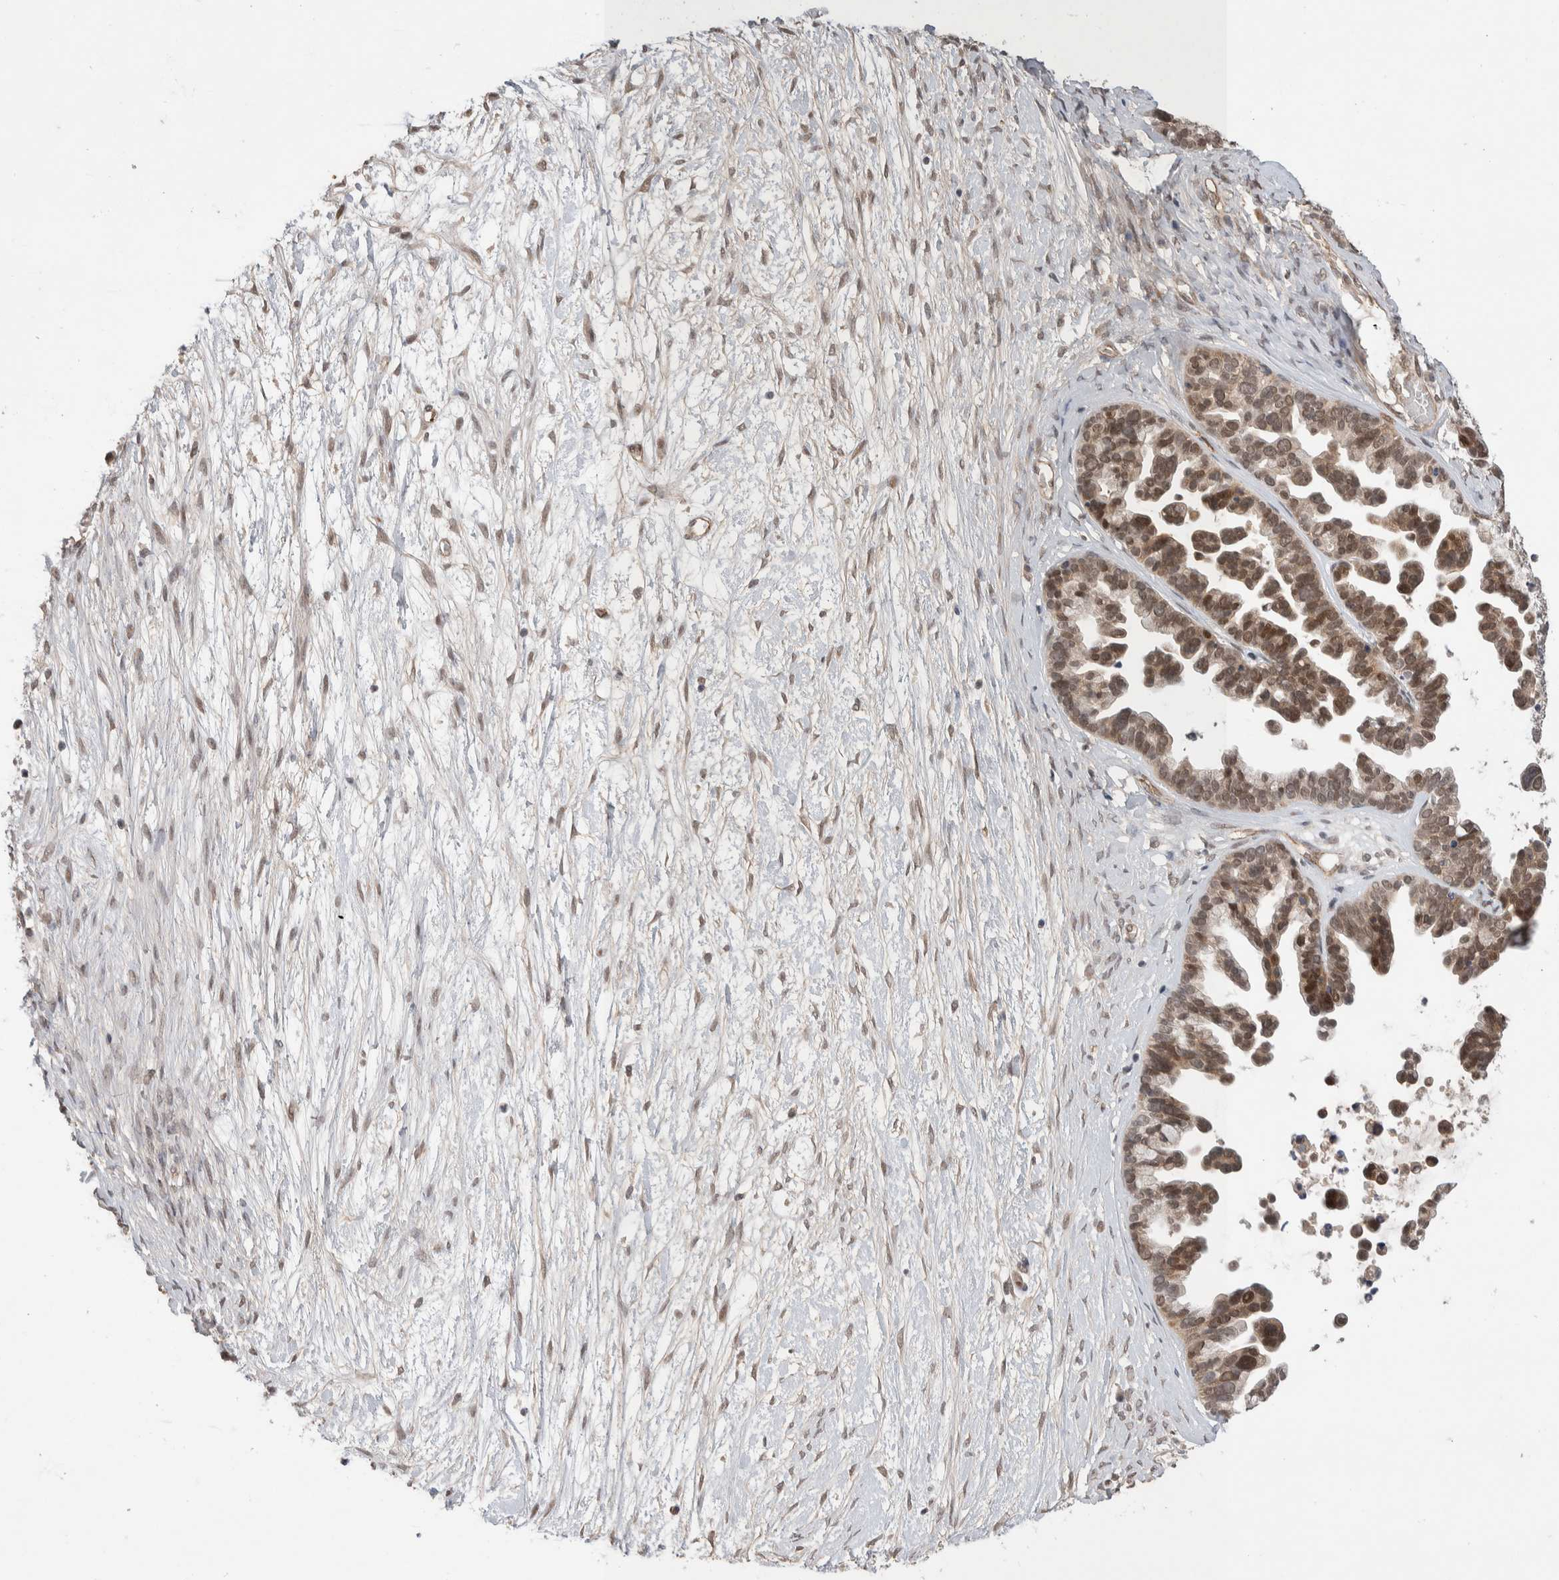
{"staining": {"intensity": "moderate", "quantity": ">75%", "location": "cytoplasmic/membranous,nuclear"}, "tissue": "ovarian cancer", "cell_type": "Tumor cells", "image_type": "cancer", "snomed": [{"axis": "morphology", "description": "Cystadenocarcinoma, serous, NOS"}, {"axis": "topography", "description": "Ovary"}], "caption": "Immunohistochemistry of ovarian cancer exhibits medium levels of moderate cytoplasmic/membranous and nuclear expression in approximately >75% of tumor cells.", "gene": "ZNF704", "patient": {"sex": "female", "age": 56}}